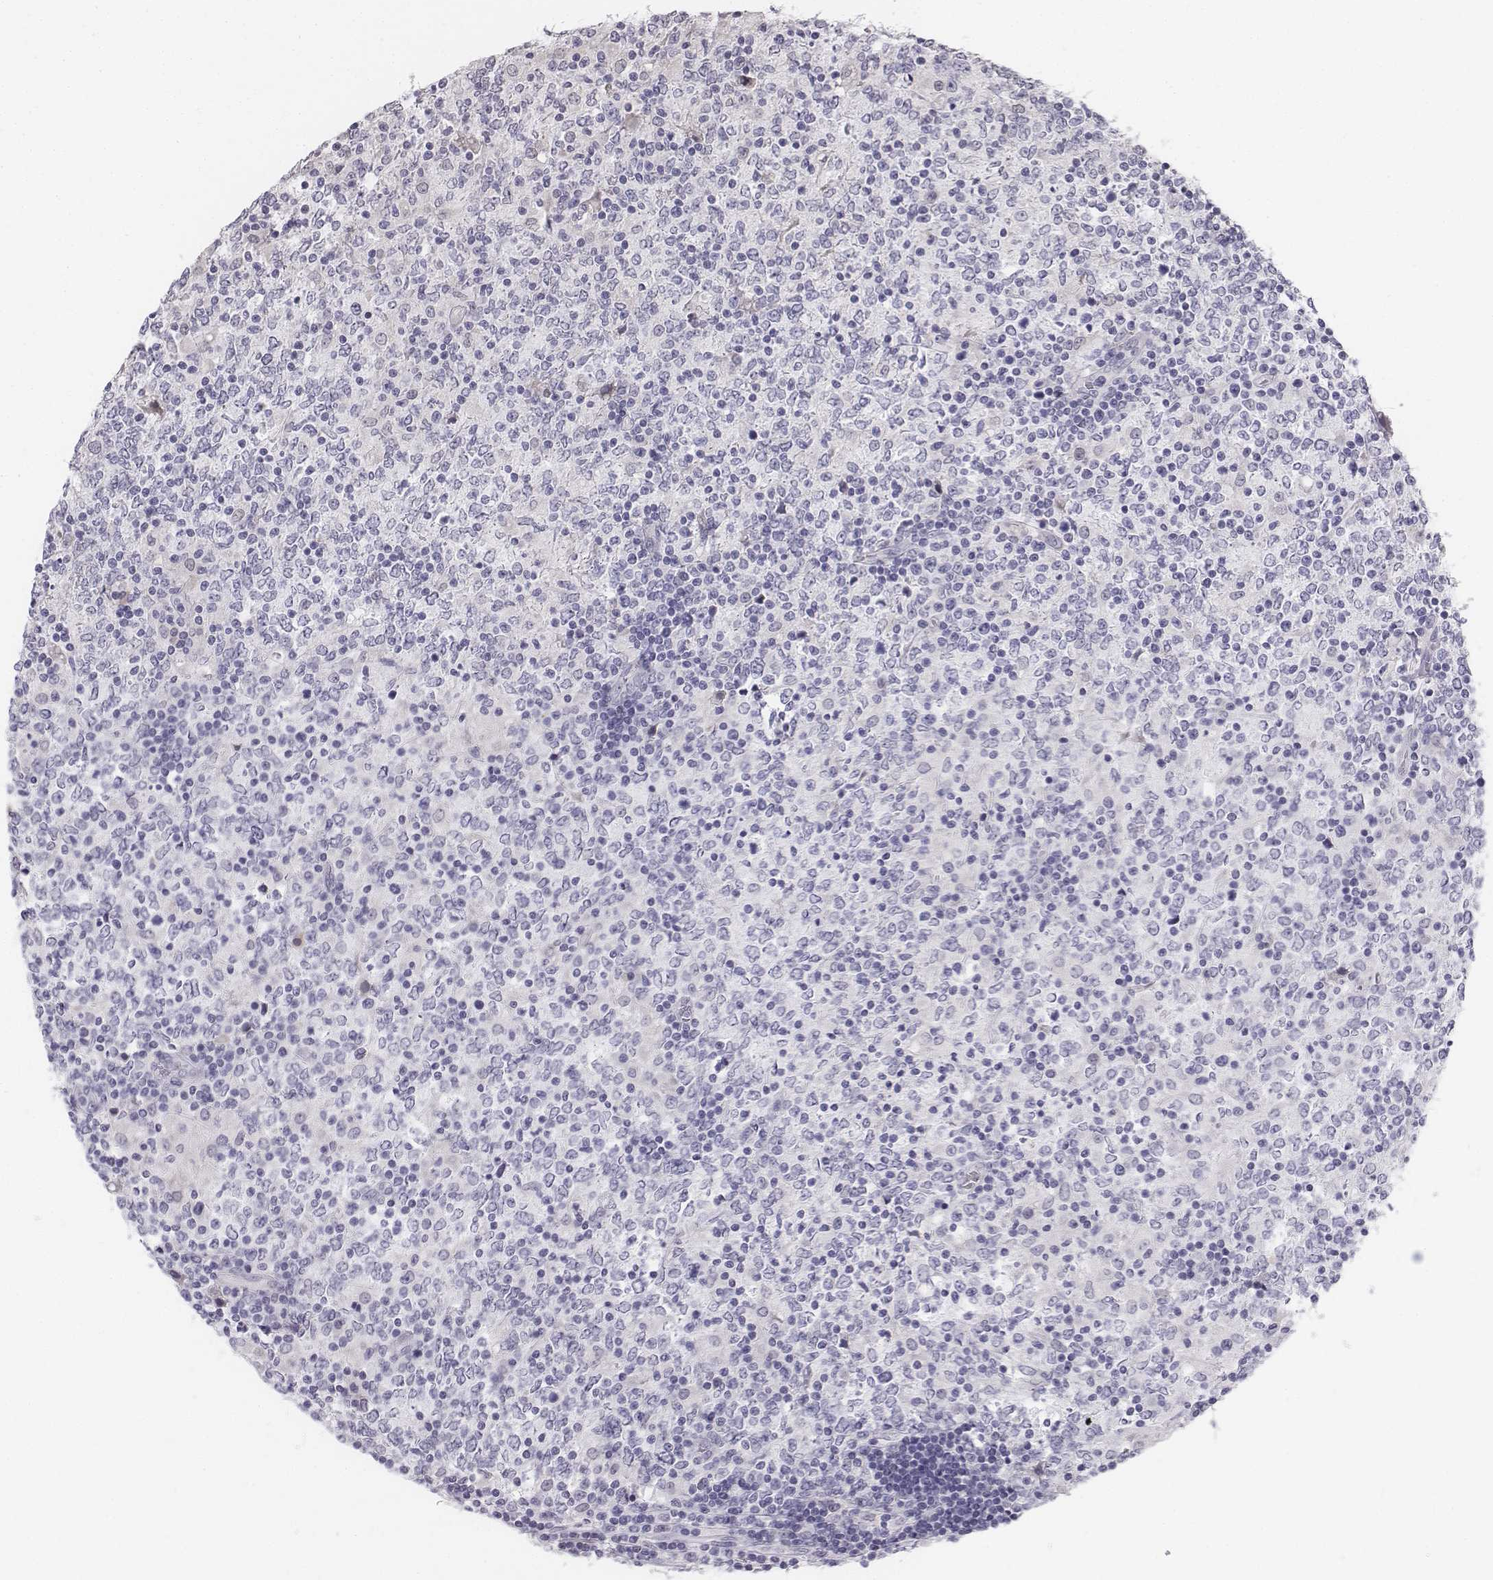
{"staining": {"intensity": "negative", "quantity": "none", "location": "none"}, "tissue": "lymphoma", "cell_type": "Tumor cells", "image_type": "cancer", "snomed": [{"axis": "morphology", "description": "Malignant lymphoma, non-Hodgkin's type, High grade"}, {"axis": "topography", "description": "Lymph node"}], "caption": "A high-resolution photomicrograph shows immunohistochemistry (IHC) staining of lymphoma, which shows no significant positivity in tumor cells.", "gene": "PENK", "patient": {"sex": "female", "age": 84}}